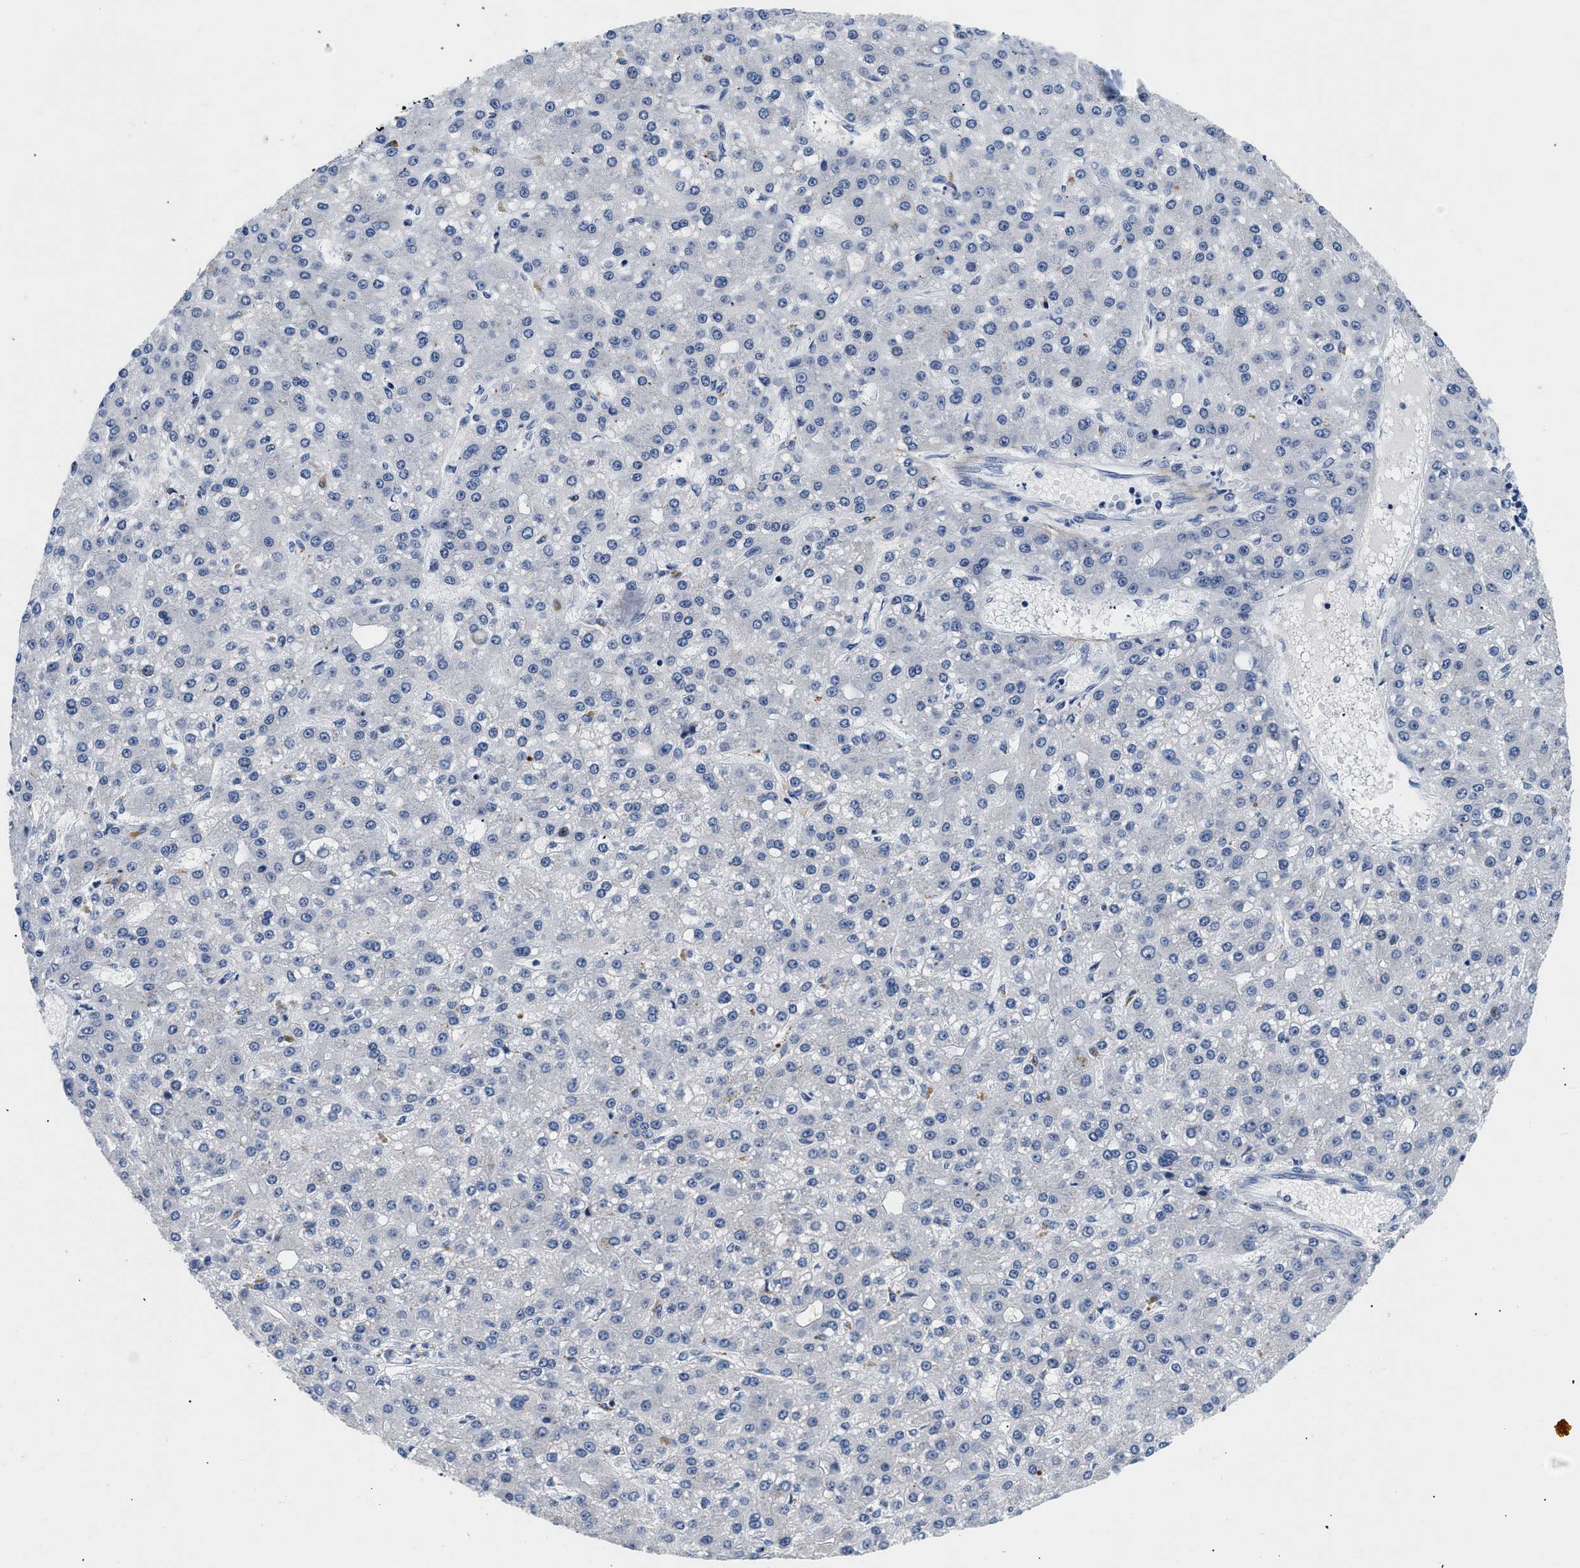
{"staining": {"intensity": "negative", "quantity": "none", "location": "none"}, "tissue": "liver cancer", "cell_type": "Tumor cells", "image_type": "cancer", "snomed": [{"axis": "morphology", "description": "Carcinoma, Hepatocellular, NOS"}, {"axis": "topography", "description": "Liver"}], "caption": "This photomicrograph is of hepatocellular carcinoma (liver) stained with IHC to label a protein in brown with the nuclei are counter-stained blue. There is no positivity in tumor cells.", "gene": "PDP1", "patient": {"sex": "male", "age": 67}}